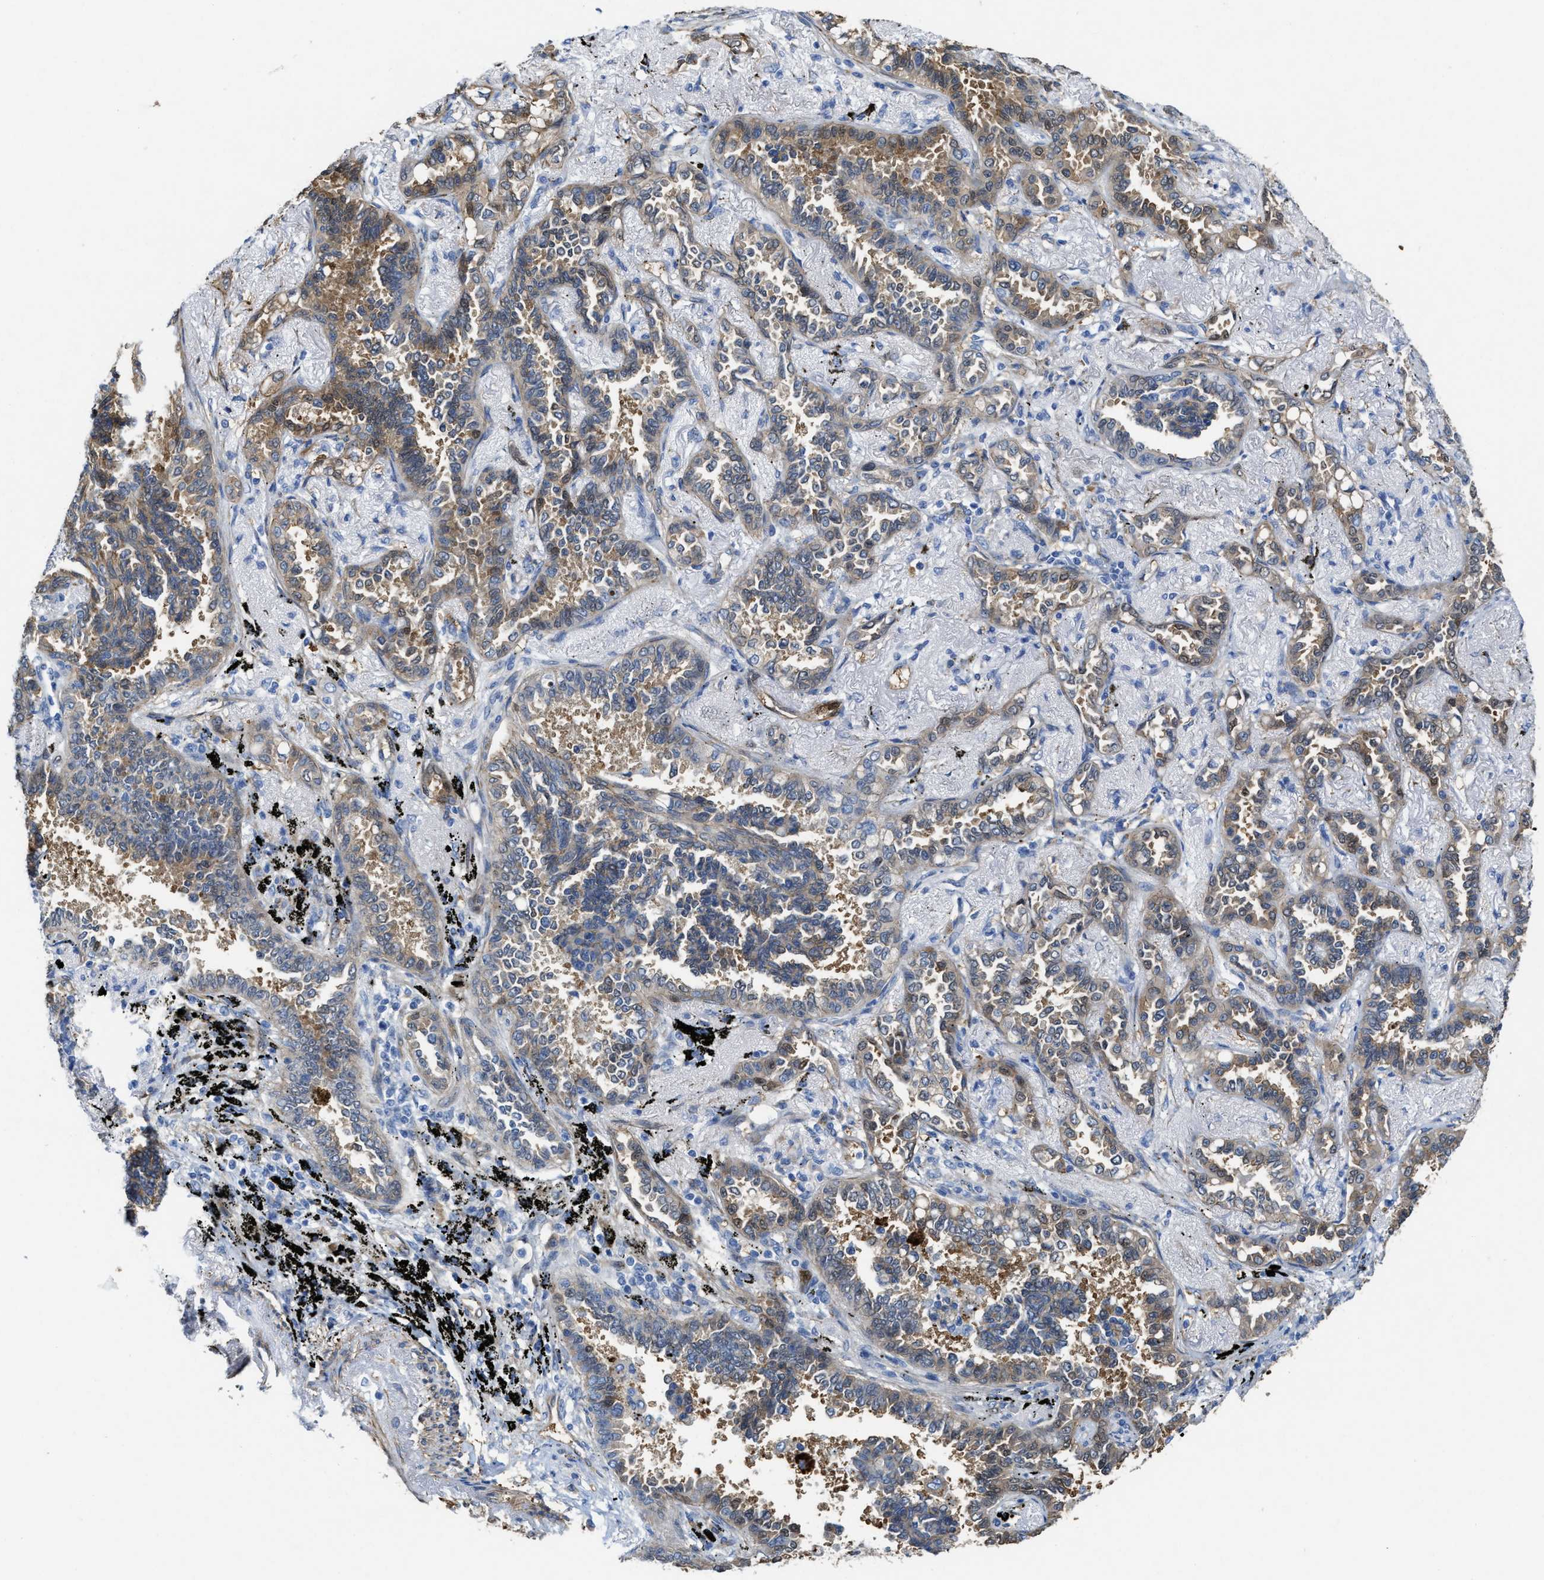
{"staining": {"intensity": "weak", "quantity": ">75%", "location": "cytoplasmic/membranous"}, "tissue": "lung cancer", "cell_type": "Tumor cells", "image_type": "cancer", "snomed": [{"axis": "morphology", "description": "Adenocarcinoma, NOS"}, {"axis": "topography", "description": "Lung"}], "caption": "Approximately >75% of tumor cells in lung cancer display weak cytoplasmic/membranous protein staining as visualized by brown immunohistochemical staining.", "gene": "ASS1", "patient": {"sex": "male", "age": 59}}